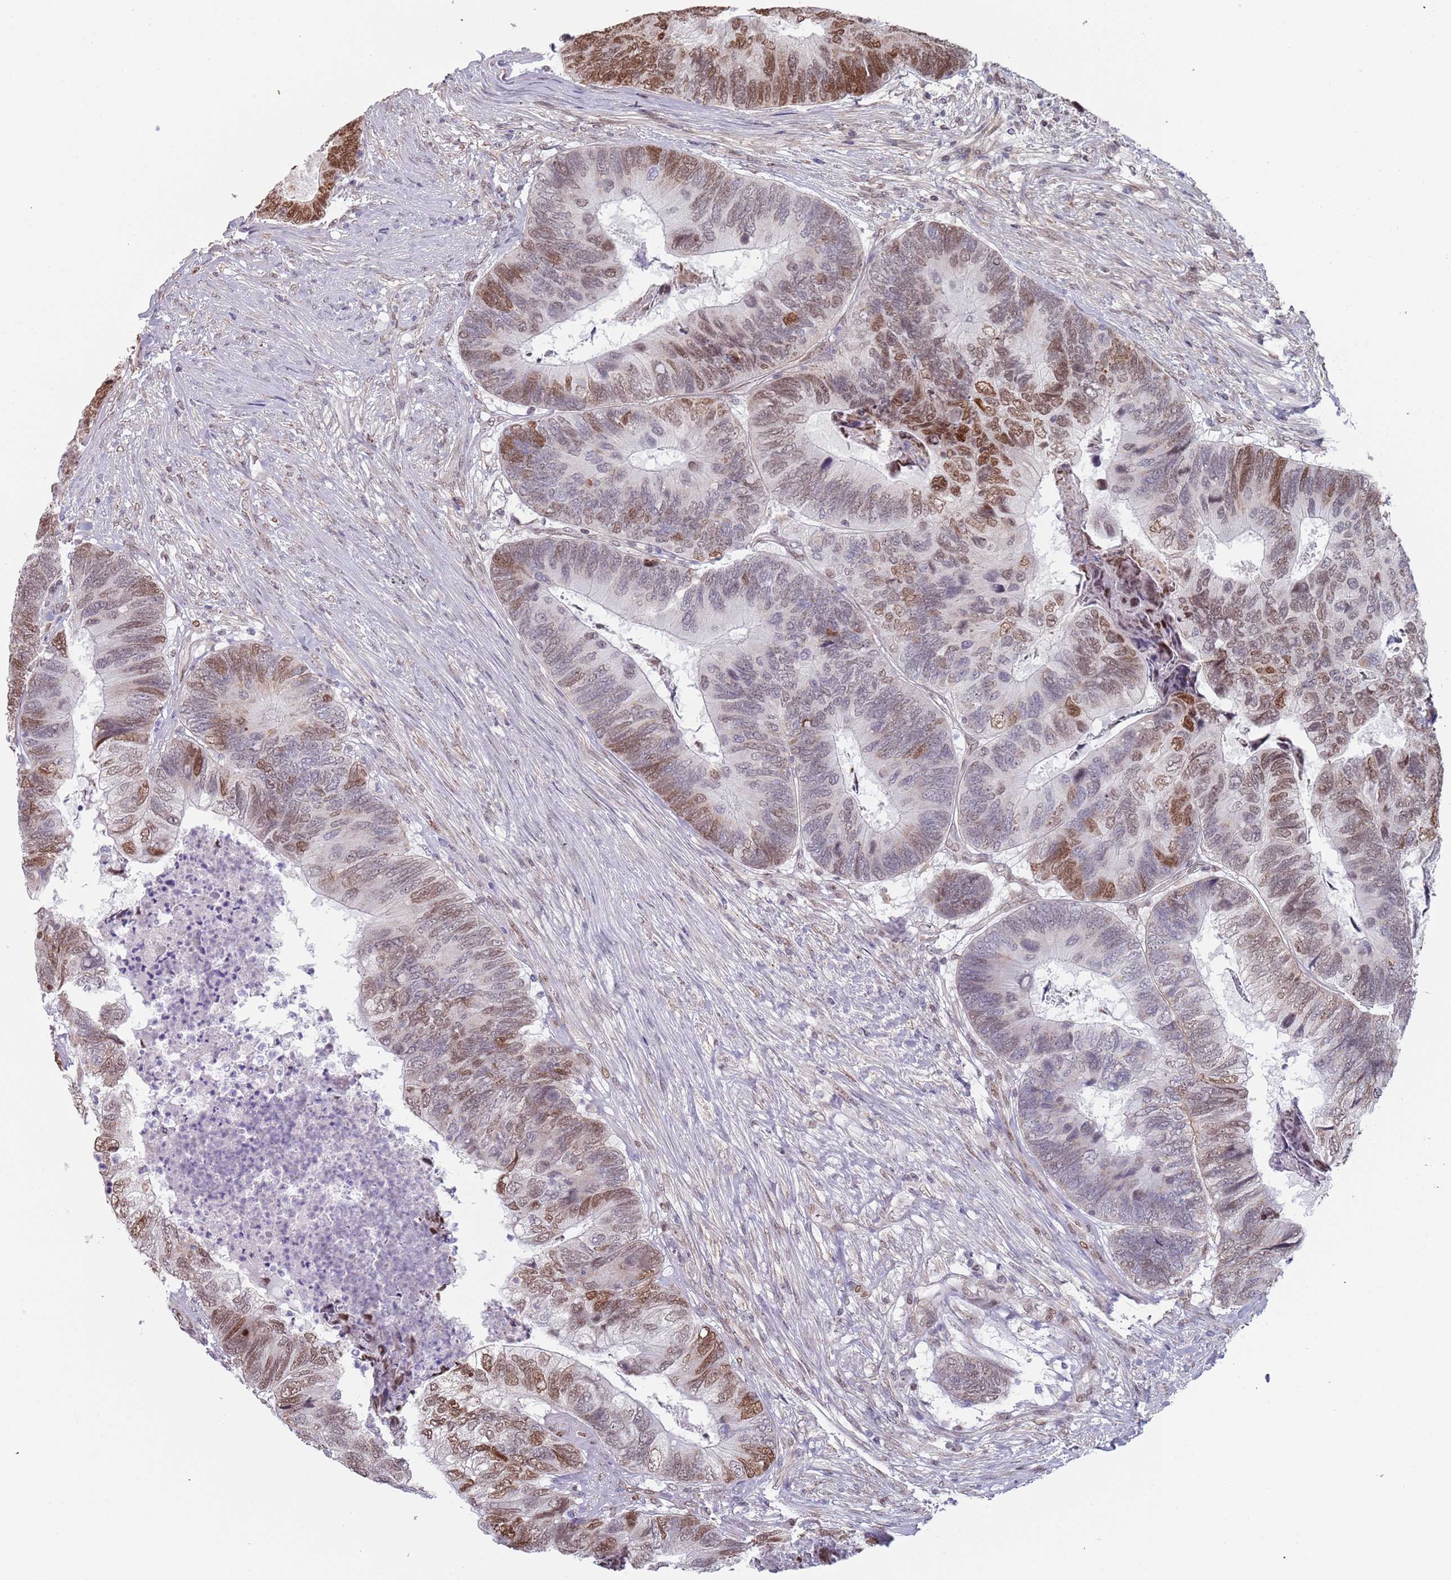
{"staining": {"intensity": "moderate", "quantity": "25%-75%", "location": "nuclear"}, "tissue": "colorectal cancer", "cell_type": "Tumor cells", "image_type": "cancer", "snomed": [{"axis": "morphology", "description": "Adenocarcinoma, NOS"}, {"axis": "topography", "description": "Colon"}], "caption": "Protein expression analysis of colorectal cancer shows moderate nuclear staining in about 25%-75% of tumor cells.", "gene": "MFSD12", "patient": {"sex": "female", "age": 67}}